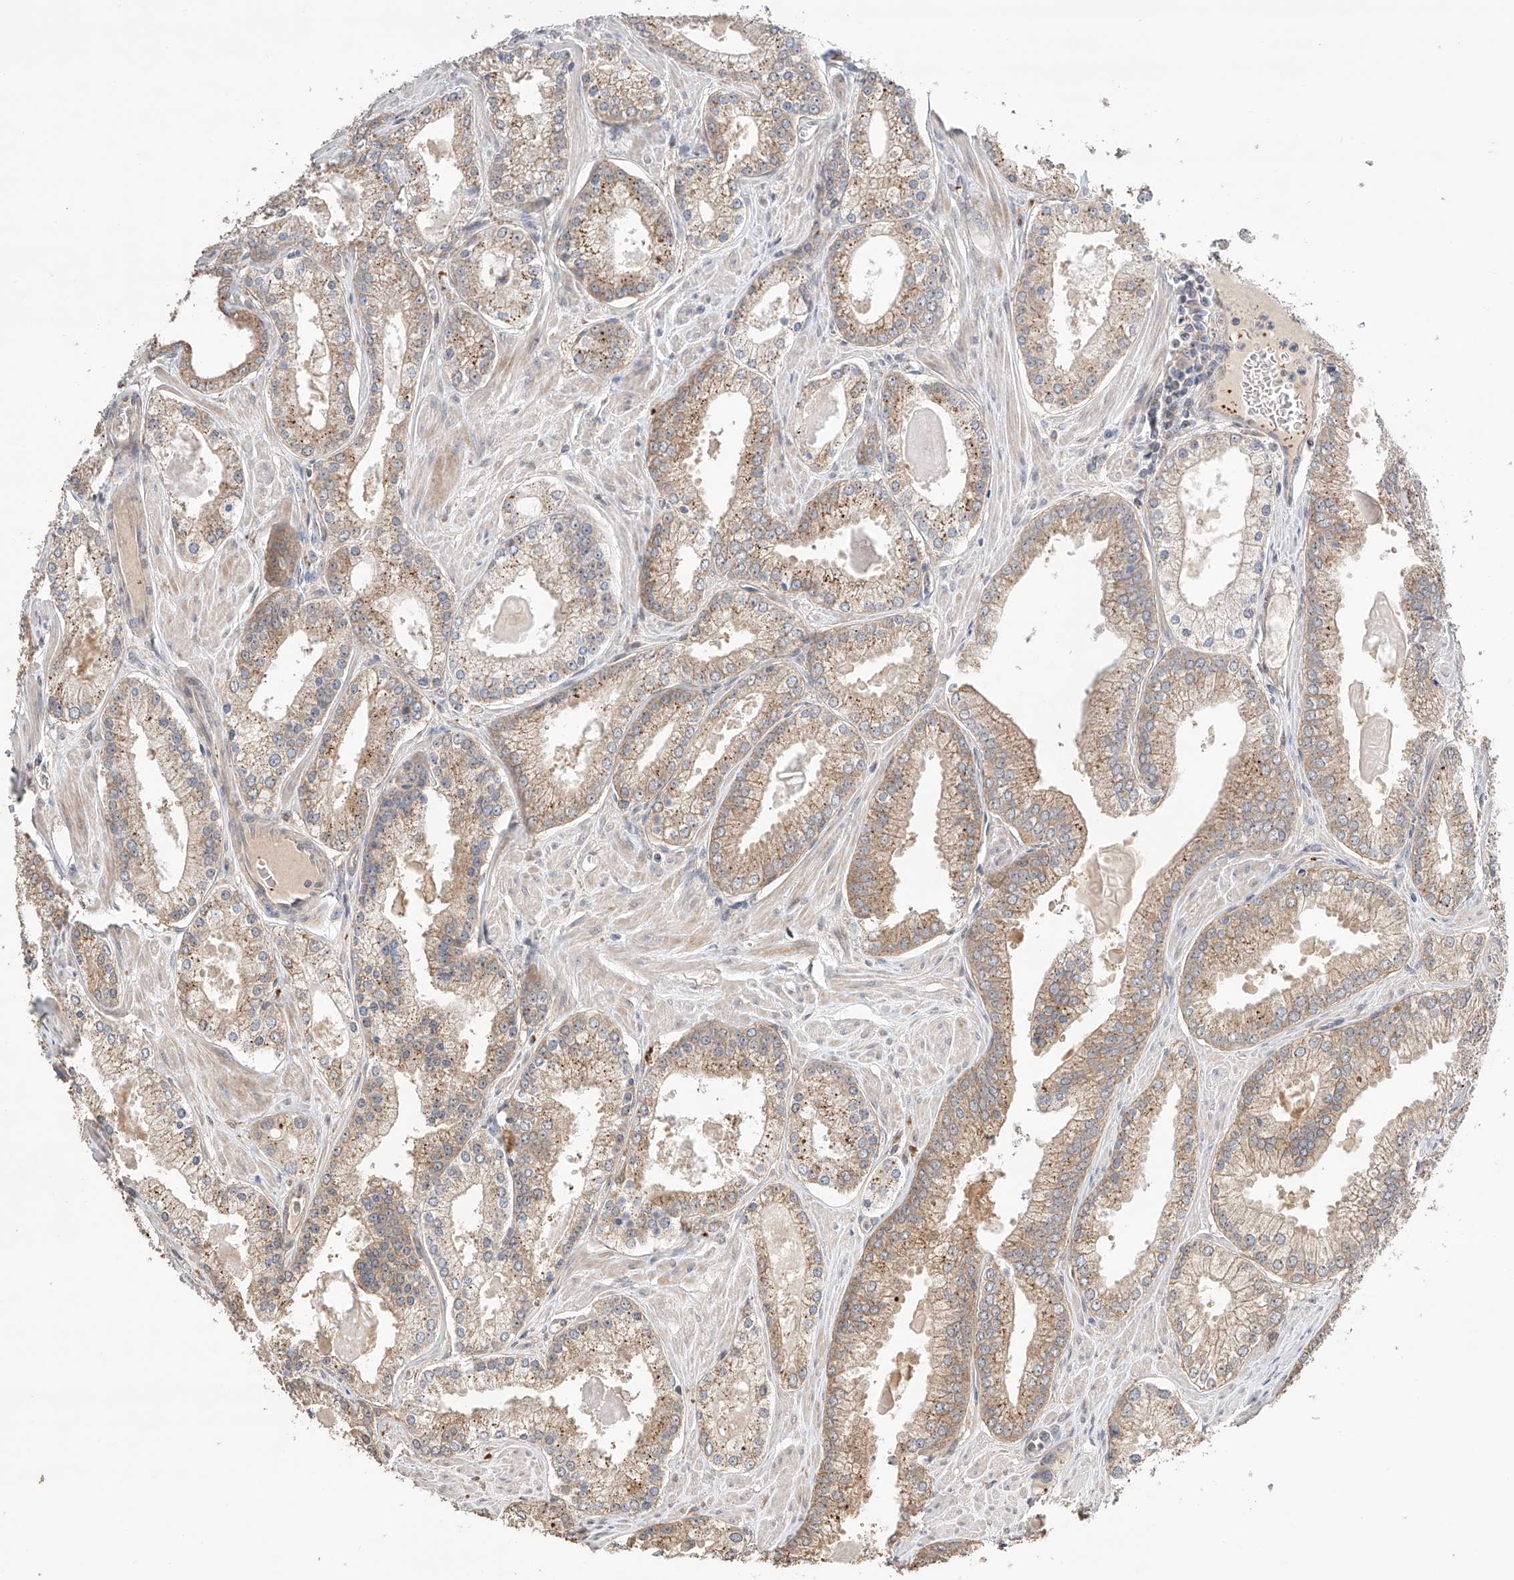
{"staining": {"intensity": "weak", "quantity": ">75%", "location": "cytoplasmic/membranous"}, "tissue": "prostate cancer", "cell_type": "Tumor cells", "image_type": "cancer", "snomed": [{"axis": "morphology", "description": "Adenocarcinoma, Low grade"}, {"axis": "topography", "description": "Prostate"}], "caption": "Prostate adenocarcinoma (low-grade) stained with immunohistochemistry (IHC) demonstrates weak cytoplasmic/membranous positivity in about >75% of tumor cells.", "gene": "ZFHX2", "patient": {"sex": "male", "age": 54}}